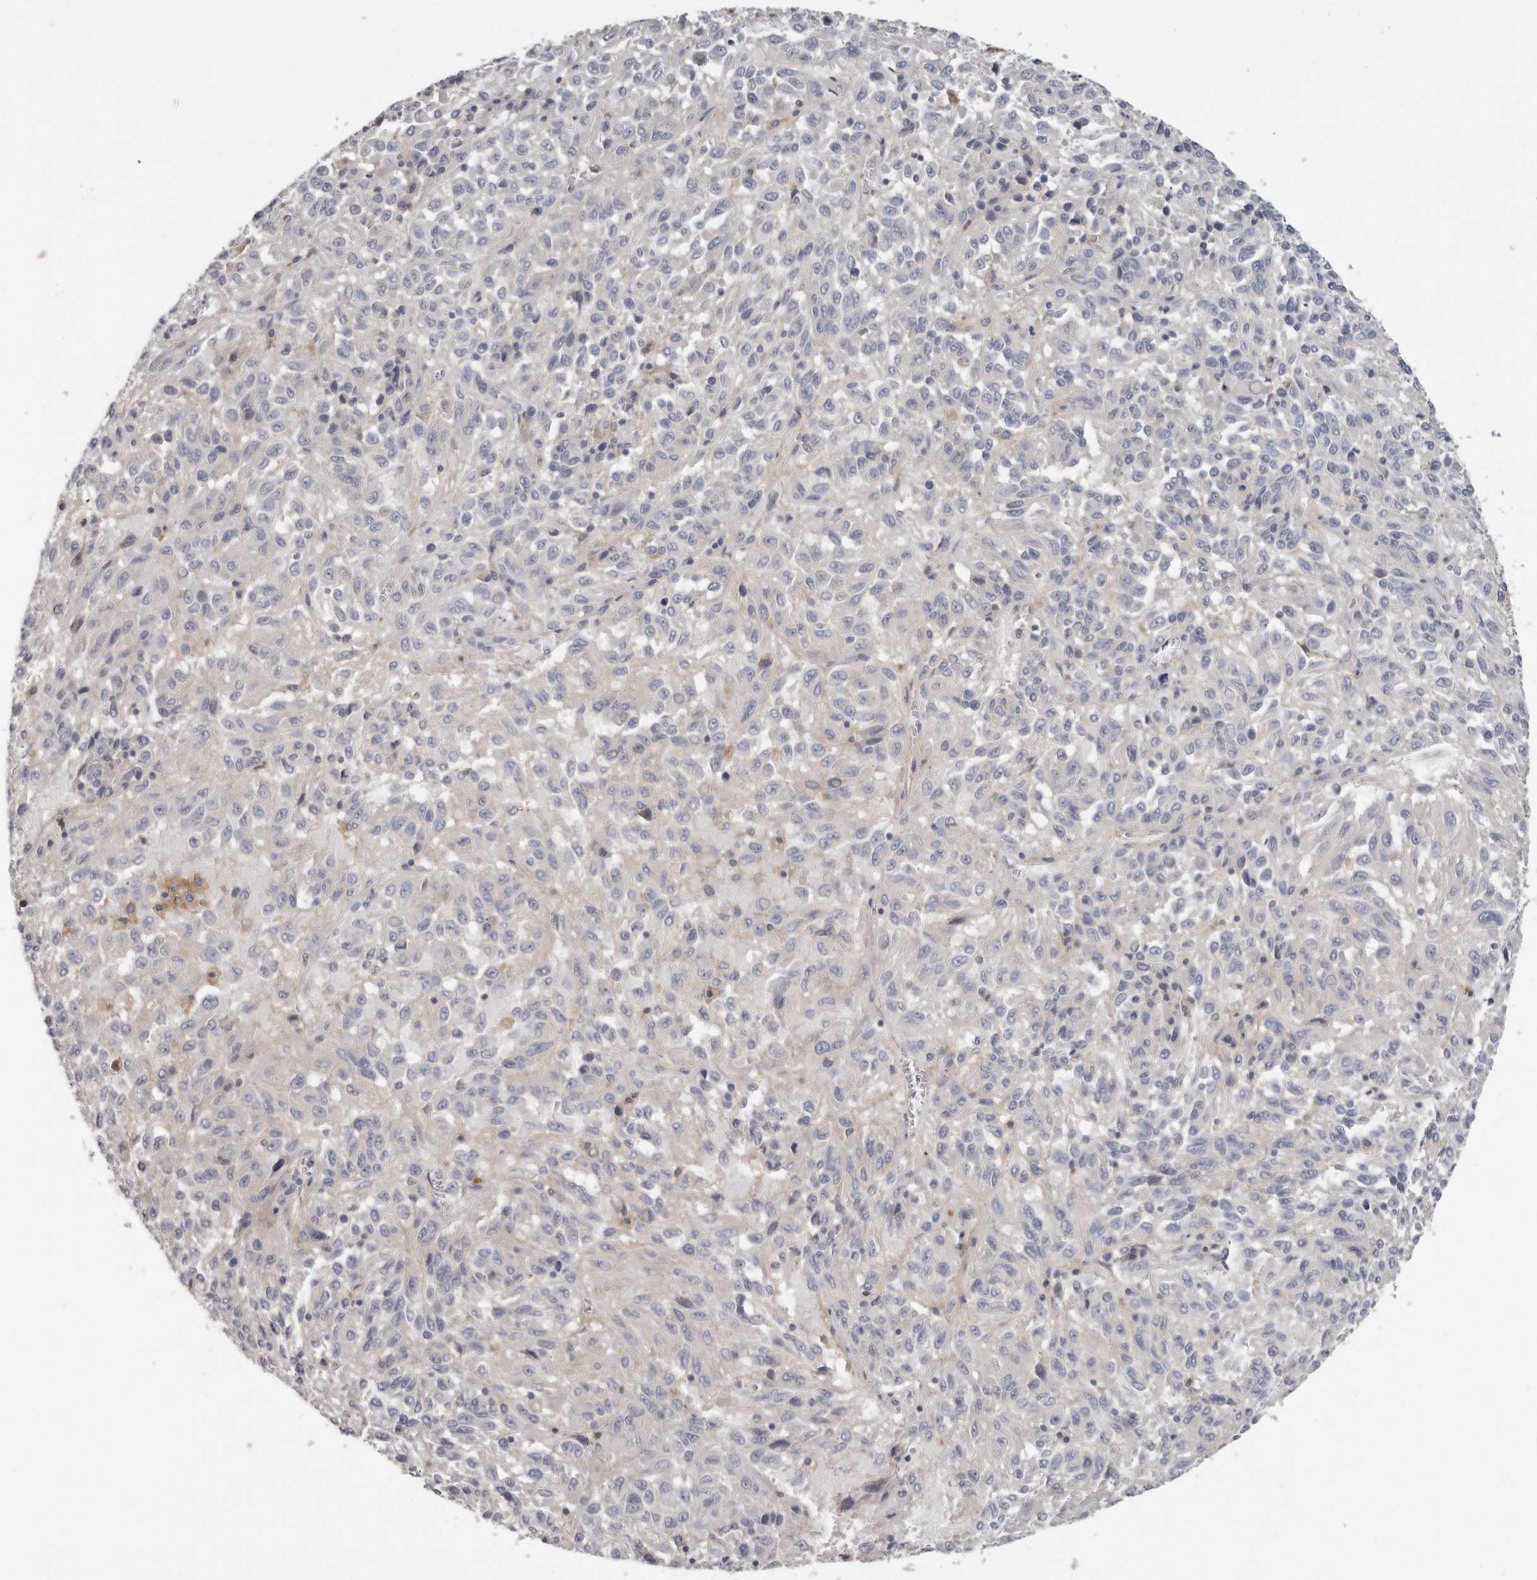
{"staining": {"intensity": "negative", "quantity": "none", "location": "none"}, "tissue": "melanoma", "cell_type": "Tumor cells", "image_type": "cancer", "snomed": [{"axis": "morphology", "description": "Malignant melanoma, Metastatic site"}, {"axis": "topography", "description": "Lung"}], "caption": "The immunohistochemistry histopathology image has no significant positivity in tumor cells of melanoma tissue. (Brightfield microscopy of DAB immunohistochemistry (IHC) at high magnification).", "gene": "WDTC1", "patient": {"sex": "male", "age": 64}}